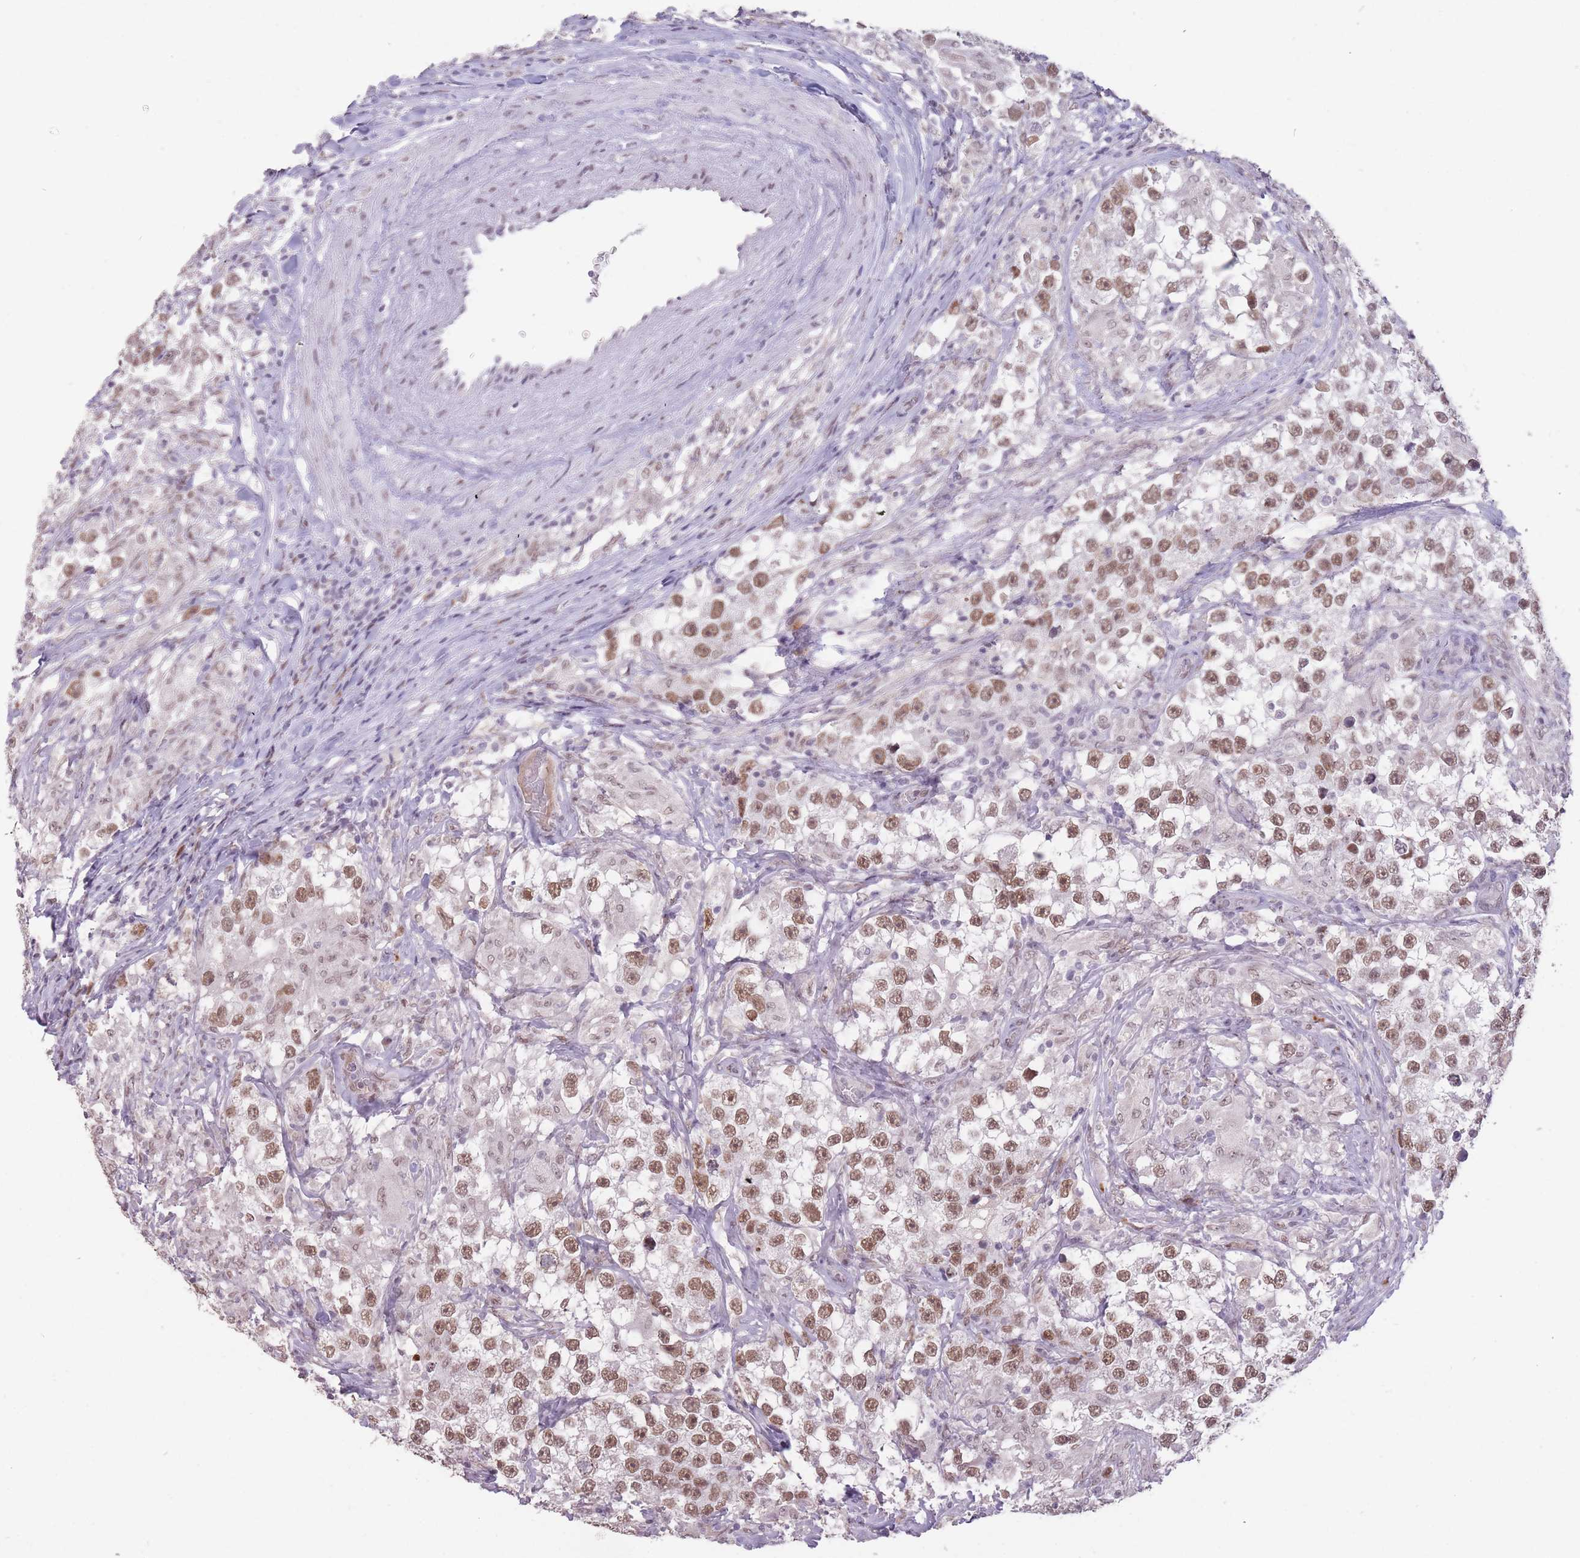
{"staining": {"intensity": "moderate", "quantity": ">75%", "location": "nuclear"}, "tissue": "testis cancer", "cell_type": "Tumor cells", "image_type": "cancer", "snomed": [{"axis": "morphology", "description": "Seminoma, NOS"}, {"axis": "topography", "description": "Testis"}], "caption": "Approximately >75% of tumor cells in testis cancer exhibit moderate nuclear protein staining as visualized by brown immunohistochemical staining.", "gene": "HNRNPUL1", "patient": {"sex": "male", "age": 46}}